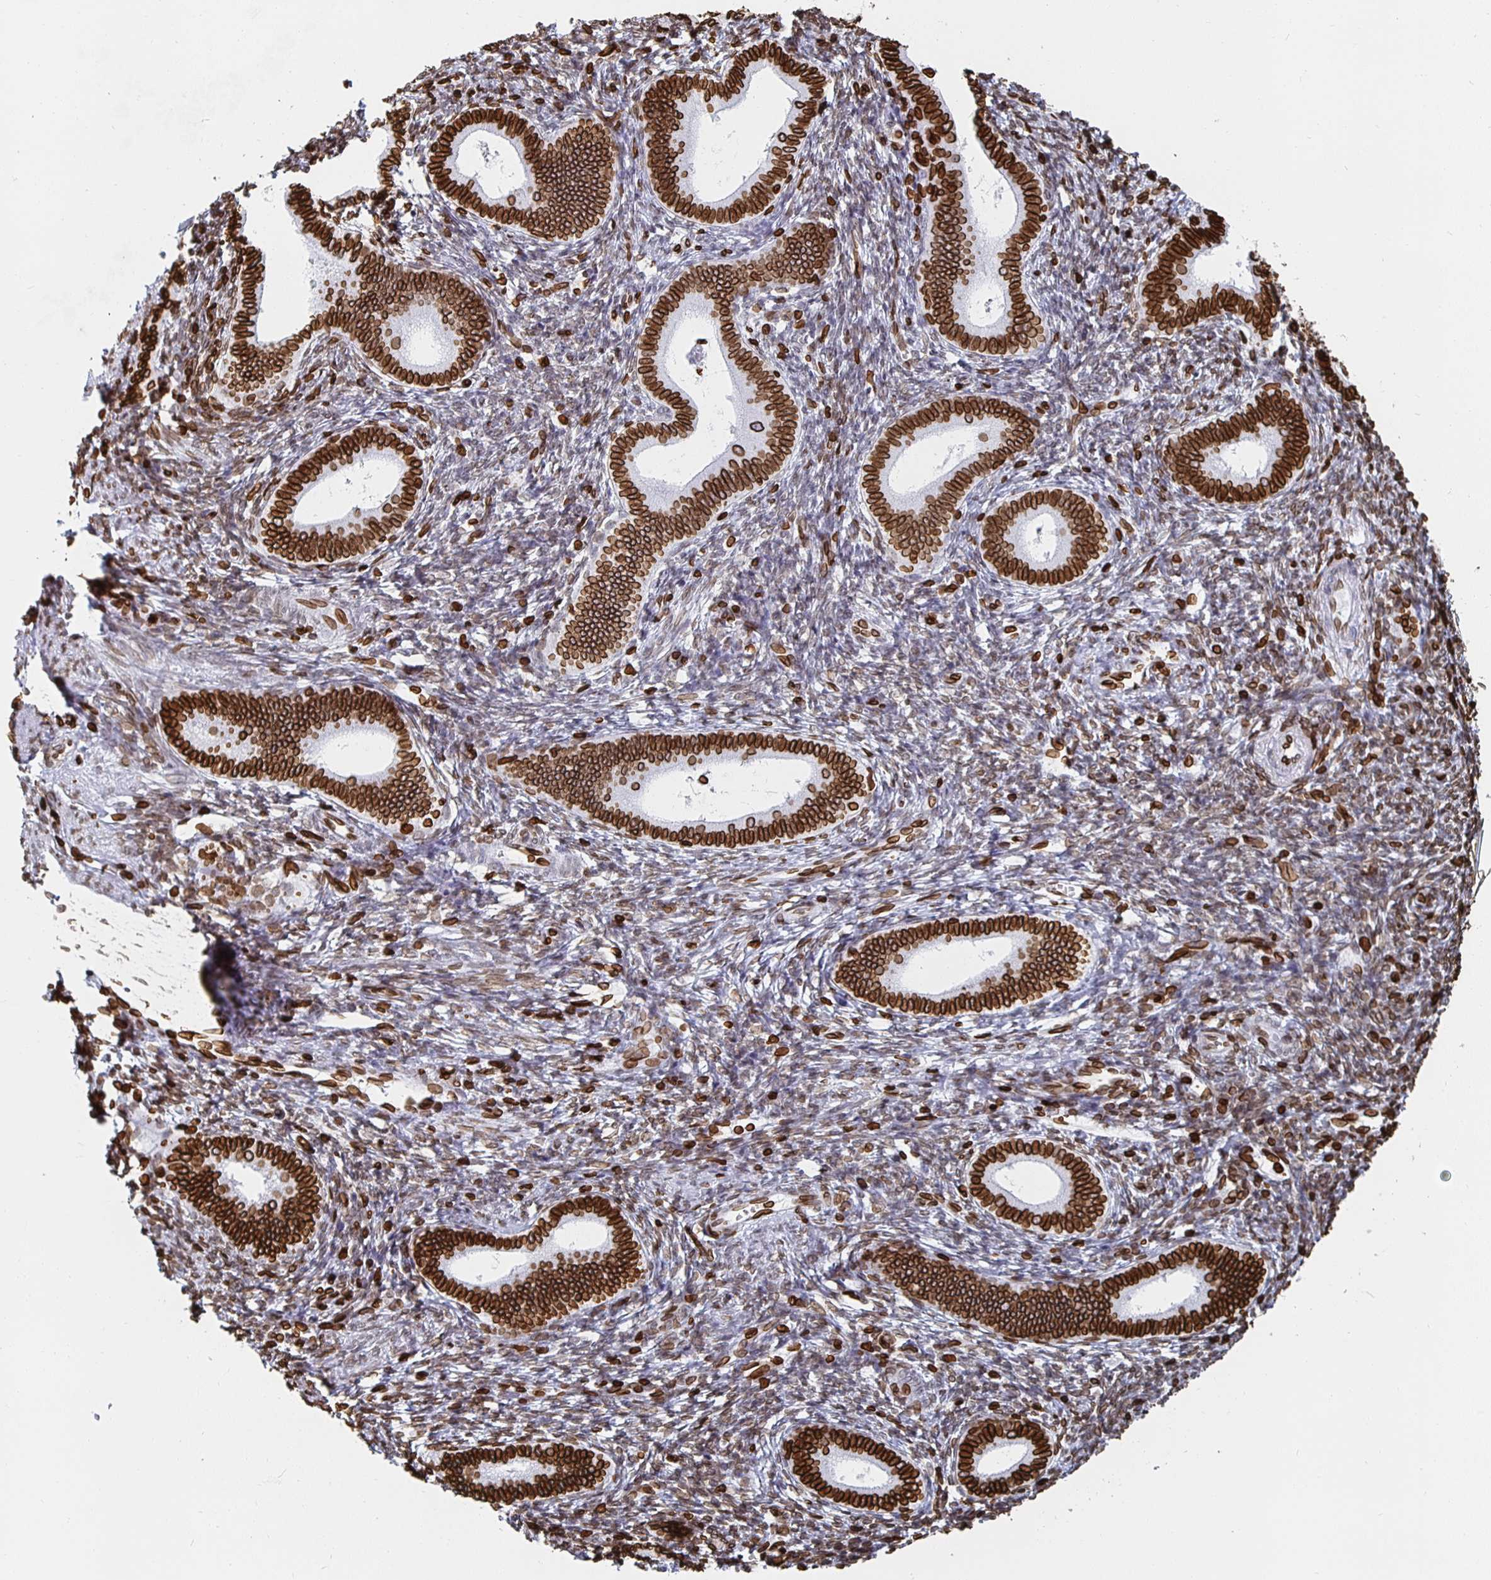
{"staining": {"intensity": "strong", "quantity": "25%-75%", "location": "cytoplasmic/membranous,nuclear"}, "tissue": "endometrium", "cell_type": "Cells in endometrial stroma", "image_type": "normal", "snomed": [{"axis": "morphology", "description": "Normal tissue, NOS"}, {"axis": "topography", "description": "Endometrium"}], "caption": "Benign endometrium exhibits strong cytoplasmic/membranous,nuclear expression in approximately 25%-75% of cells in endometrial stroma, visualized by immunohistochemistry. Using DAB (3,3'-diaminobenzidine) (brown) and hematoxylin (blue) stains, captured at high magnification using brightfield microscopy.", "gene": "LMNB1", "patient": {"sex": "female", "age": 41}}